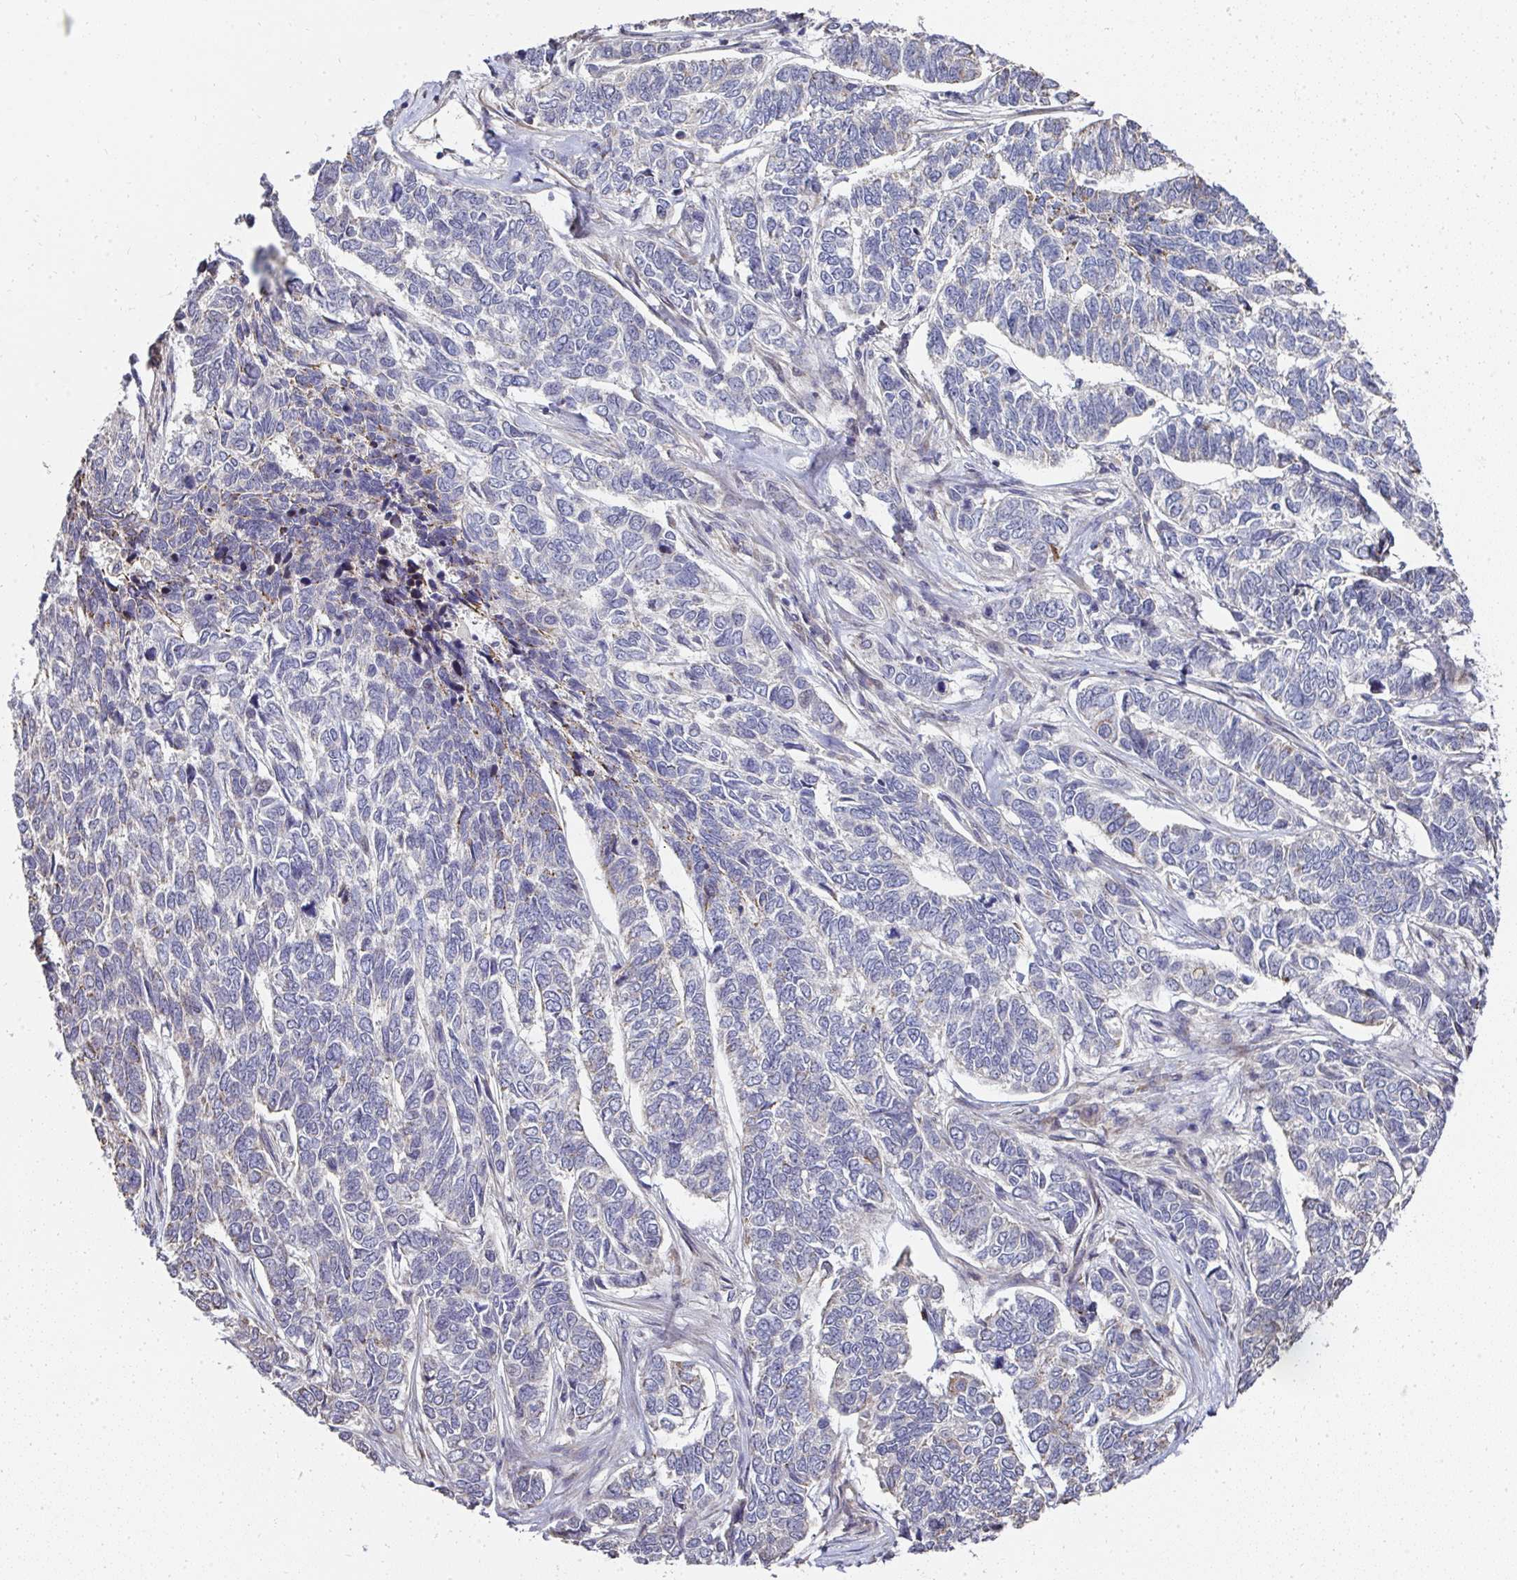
{"staining": {"intensity": "weak", "quantity": "<25%", "location": "cytoplasmic/membranous"}, "tissue": "skin cancer", "cell_type": "Tumor cells", "image_type": "cancer", "snomed": [{"axis": "morphology", "description": "Basal cell carcinoma"}, {"axis": "topography", "description": "Skin"}], "caption": "Tumor cells are negative for brown protein staining in skin cancer.", "gene": "AGTPBP1", "patient": {"sex": "female", "age": 65}}